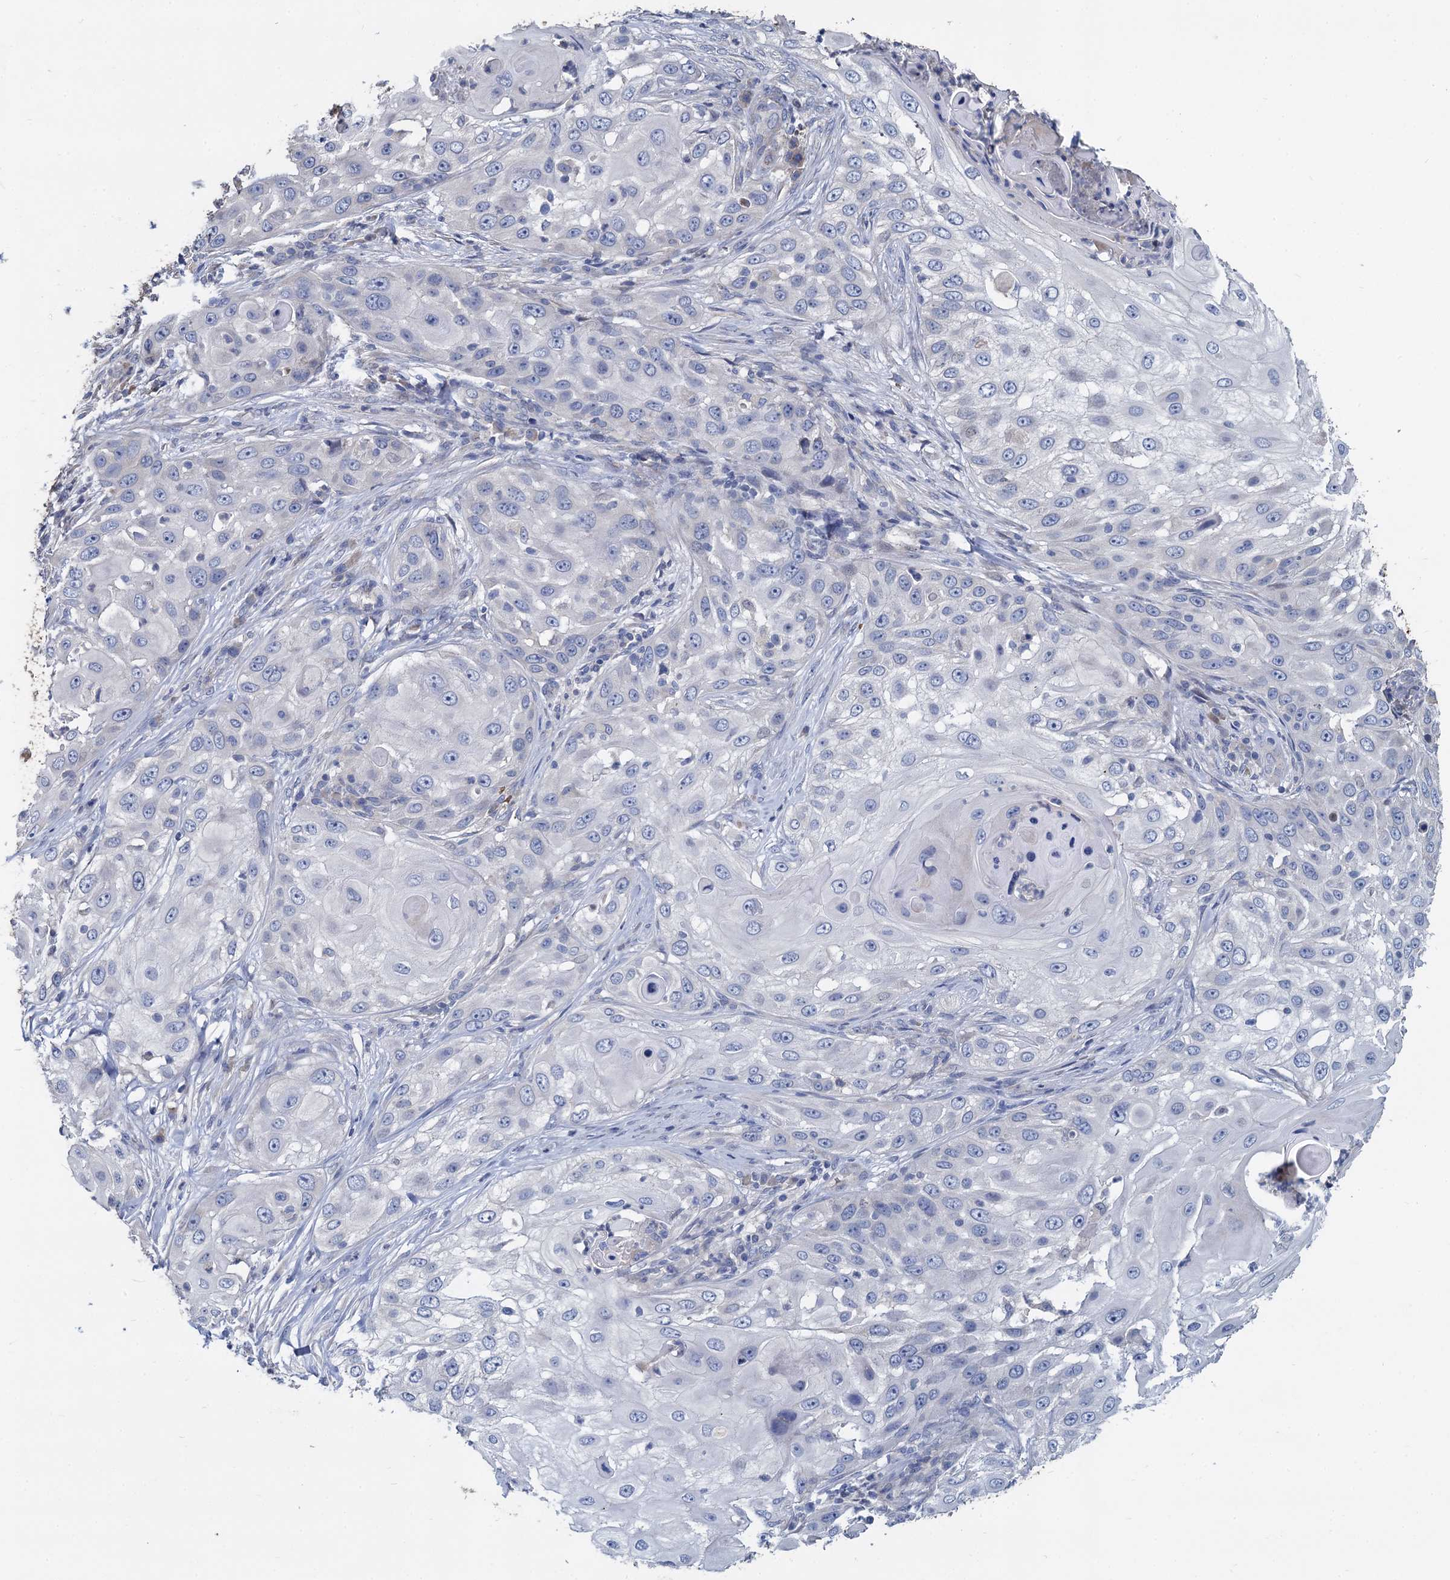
{"staining": {"intensity": "negative", "quantity": "none", "location": "none"}, "tissue": "skin cancer", "cell_type": "Tumor cells", "image_type": "cancer", "snomed": [{"axis": "morphology", "description": "Squamous cell carcinoma, NOS"}, {"axis": "topography", "description": "Skin"}], "caption": "Immunohistochemistry of skin cancer (squamous cell carcinoma) exhibits no positivity in tumor cells.", "gene": "TCTN2", "patient": {"sex": "female", "age": 44}}